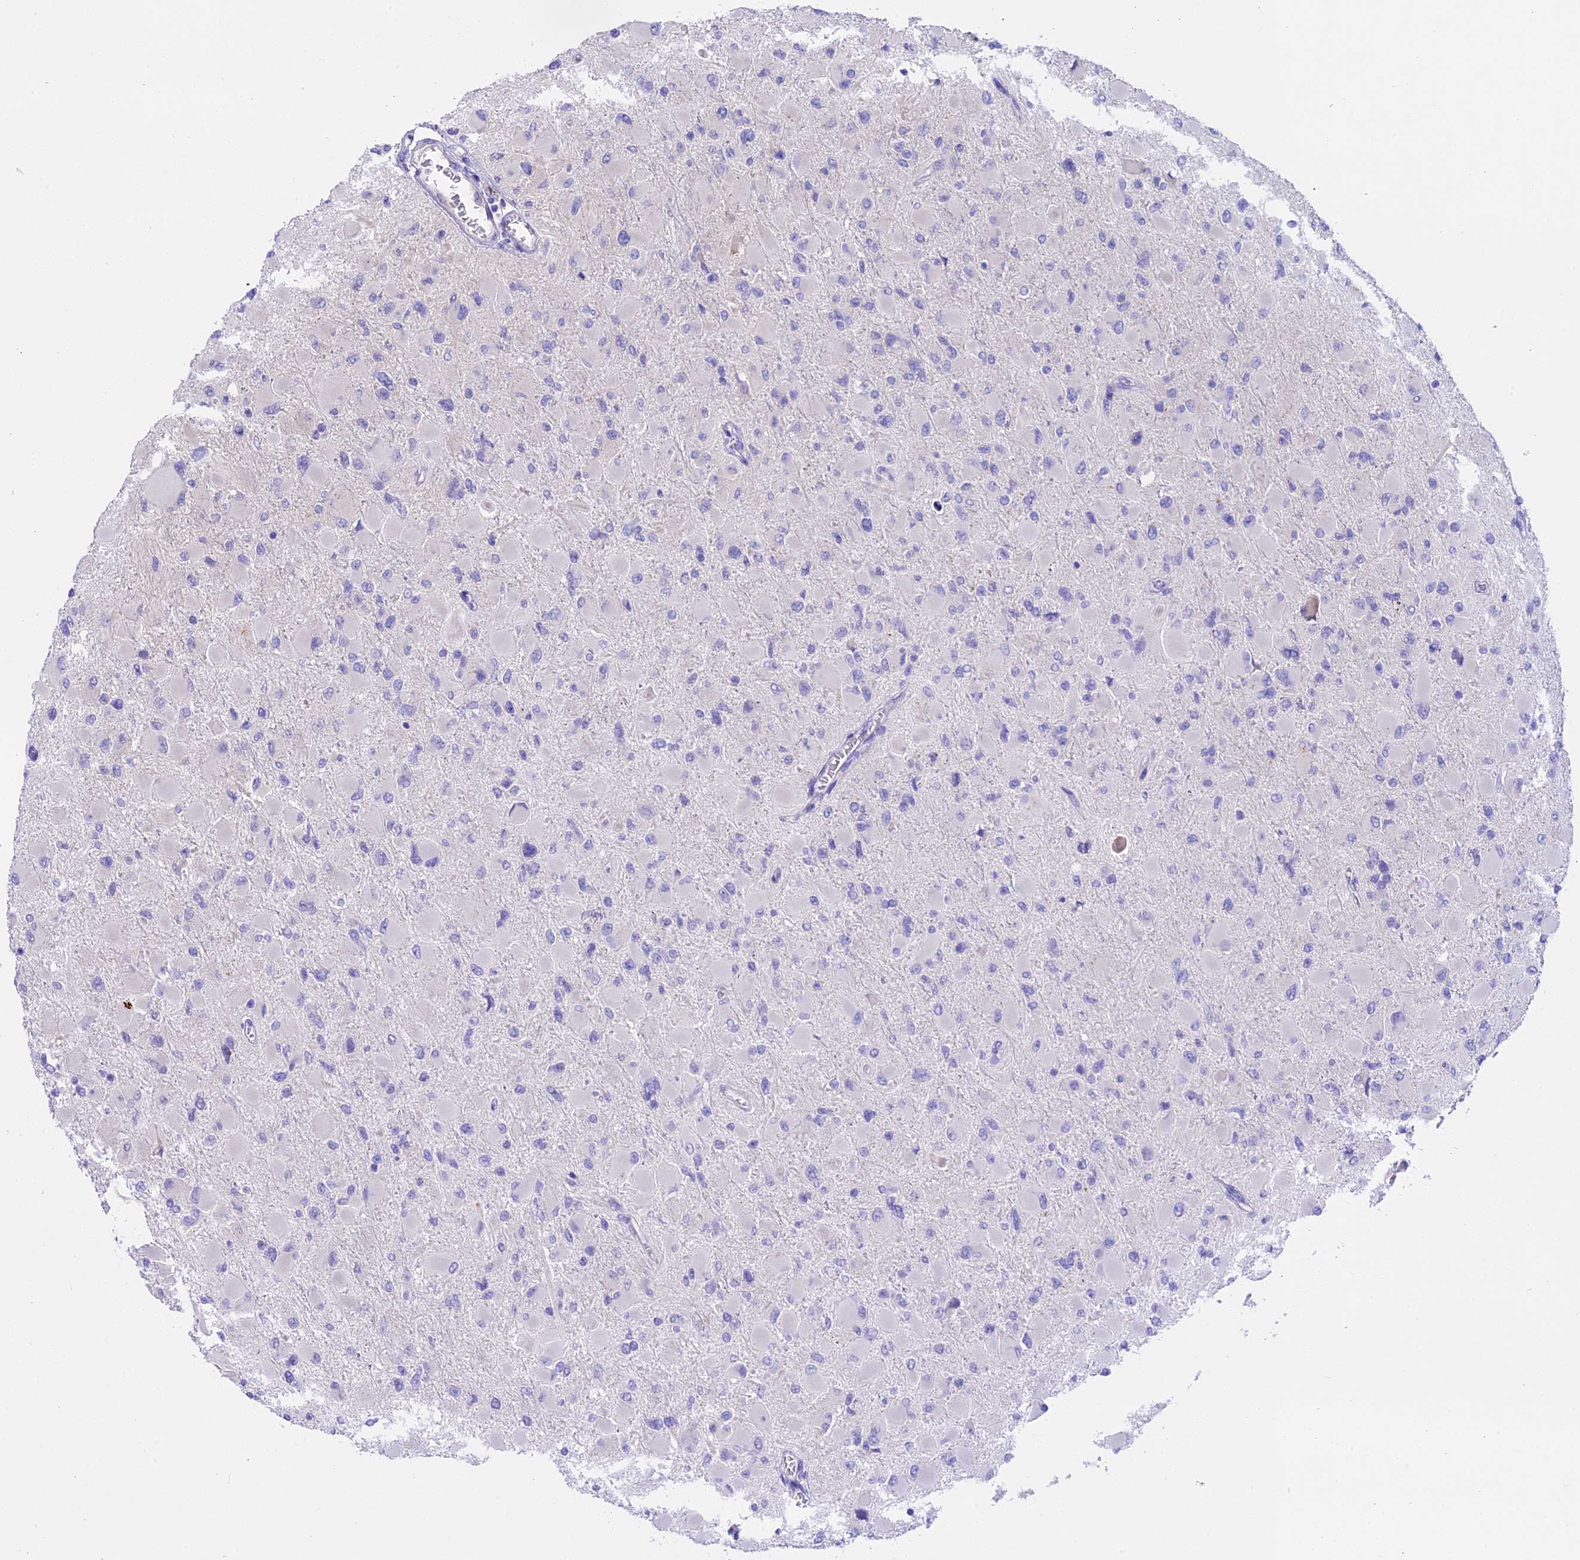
{"staining": {"intensity": "negative", "quantity": "none", "location": "none"}, "tissue": "glioma", "cell_type": "Tumor cells", "image_type": "cancer", "snomed": [{"axis": "morphology", "description": "Glioma, malignant, High grade"}, {"axis": "topography", "description": "Cerebral cortex"}], "caption": "Glioma was stained to show a protein in brown. There is no significant staining in tumor cells.", "gene": "LYPD6", "patient": {"sex": "female", "age": 36}}